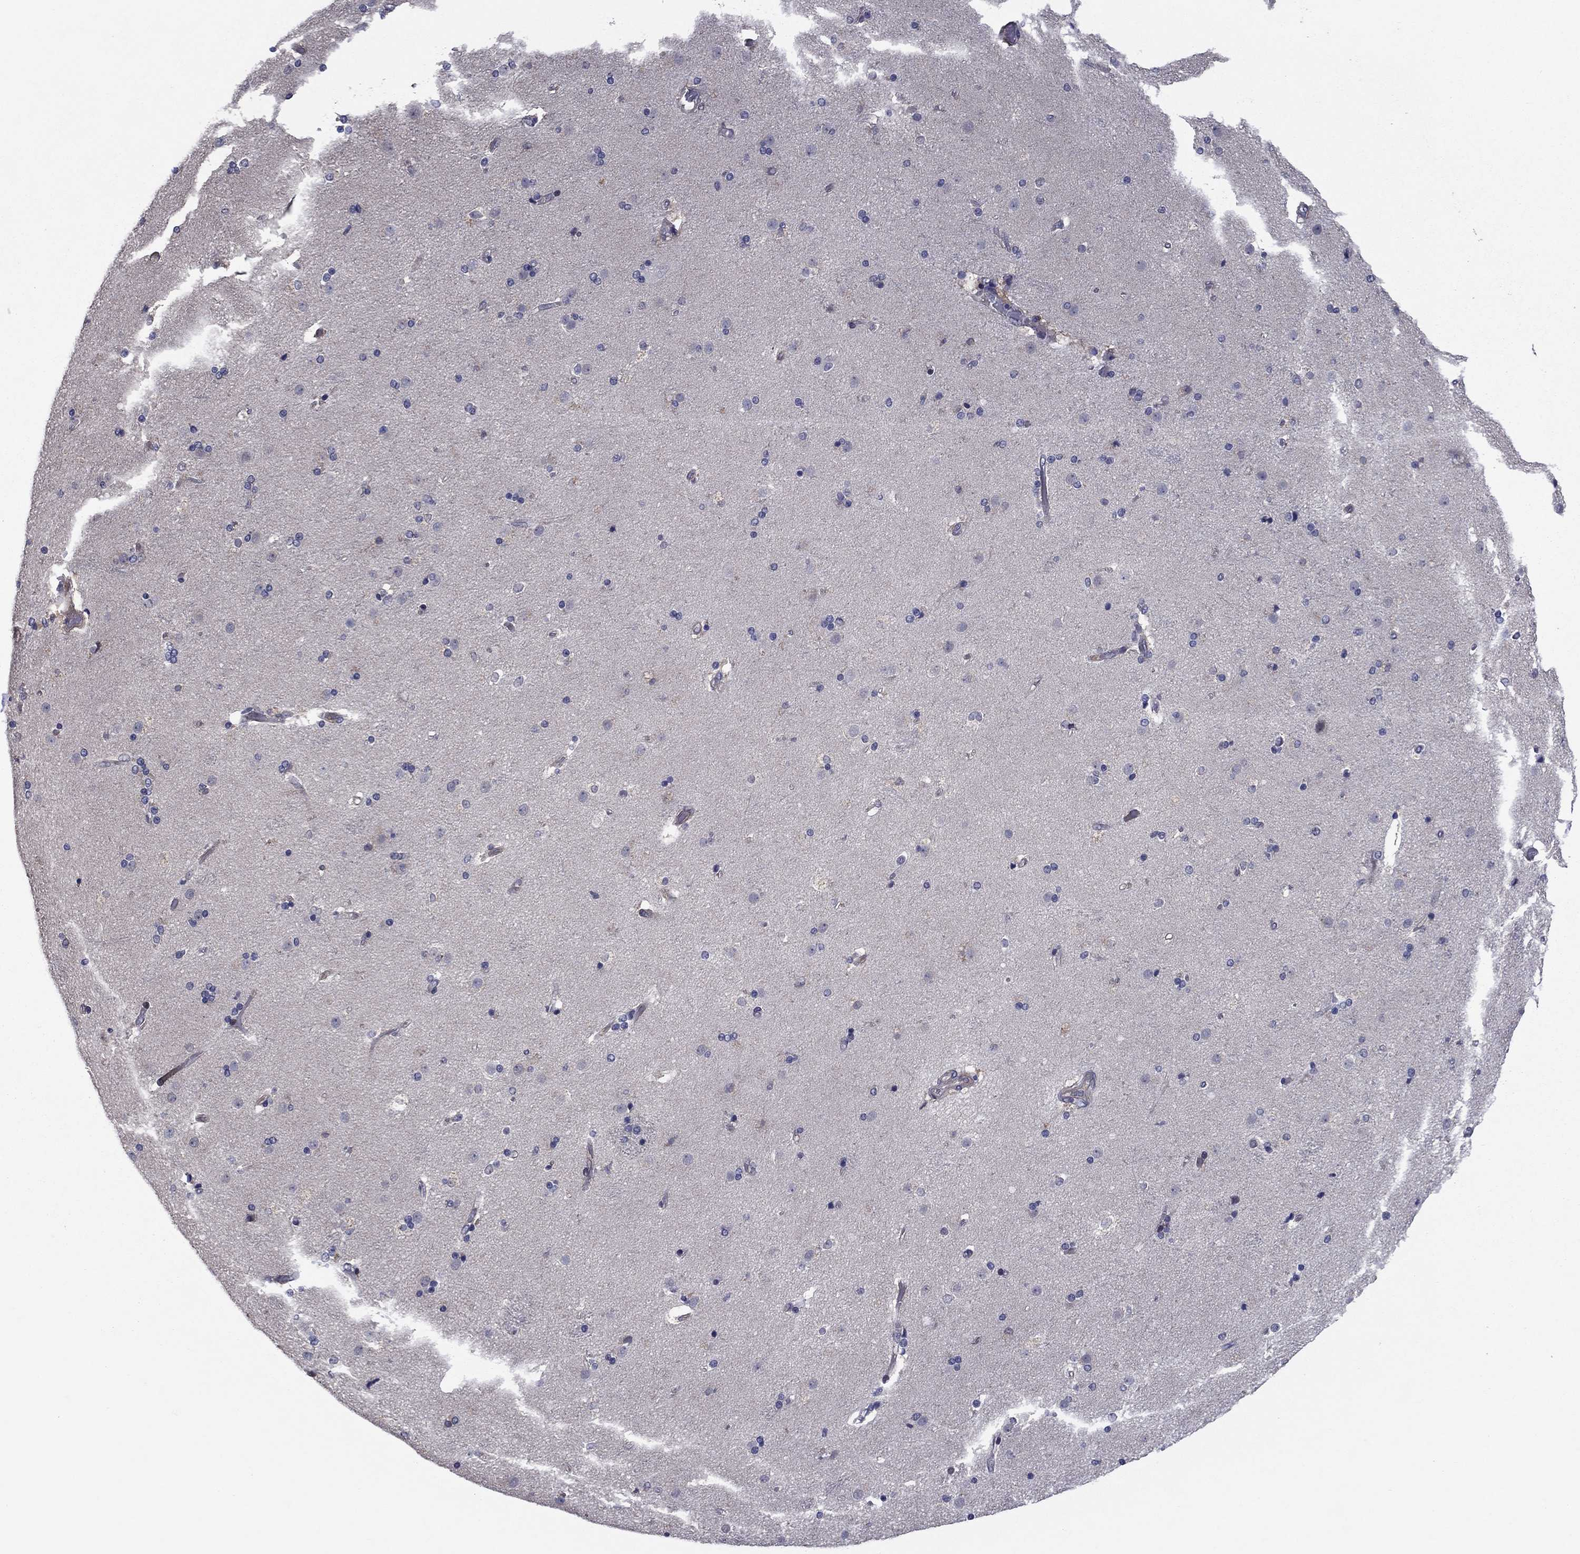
{"staining": {"intensity": "negative", "quantity": "none", "location": "none"}, "tissue": "caudate", "cell_type": "Glial cells", "image_type": "normal", "snomed": [{"axis": "morphology", "description": "Normal tissue, NOS"}, {"axis": "topography", "description": "Lateral ventricle wall"}], "caption": "The image exhibits no significant staining in glial cells of caudate. The staining is performed using DAB brown chromogen with nuclei counter-stained in using hematoxylin.", "gene": "MSRB1", "patient": {"sex": "male", "age": 54}}